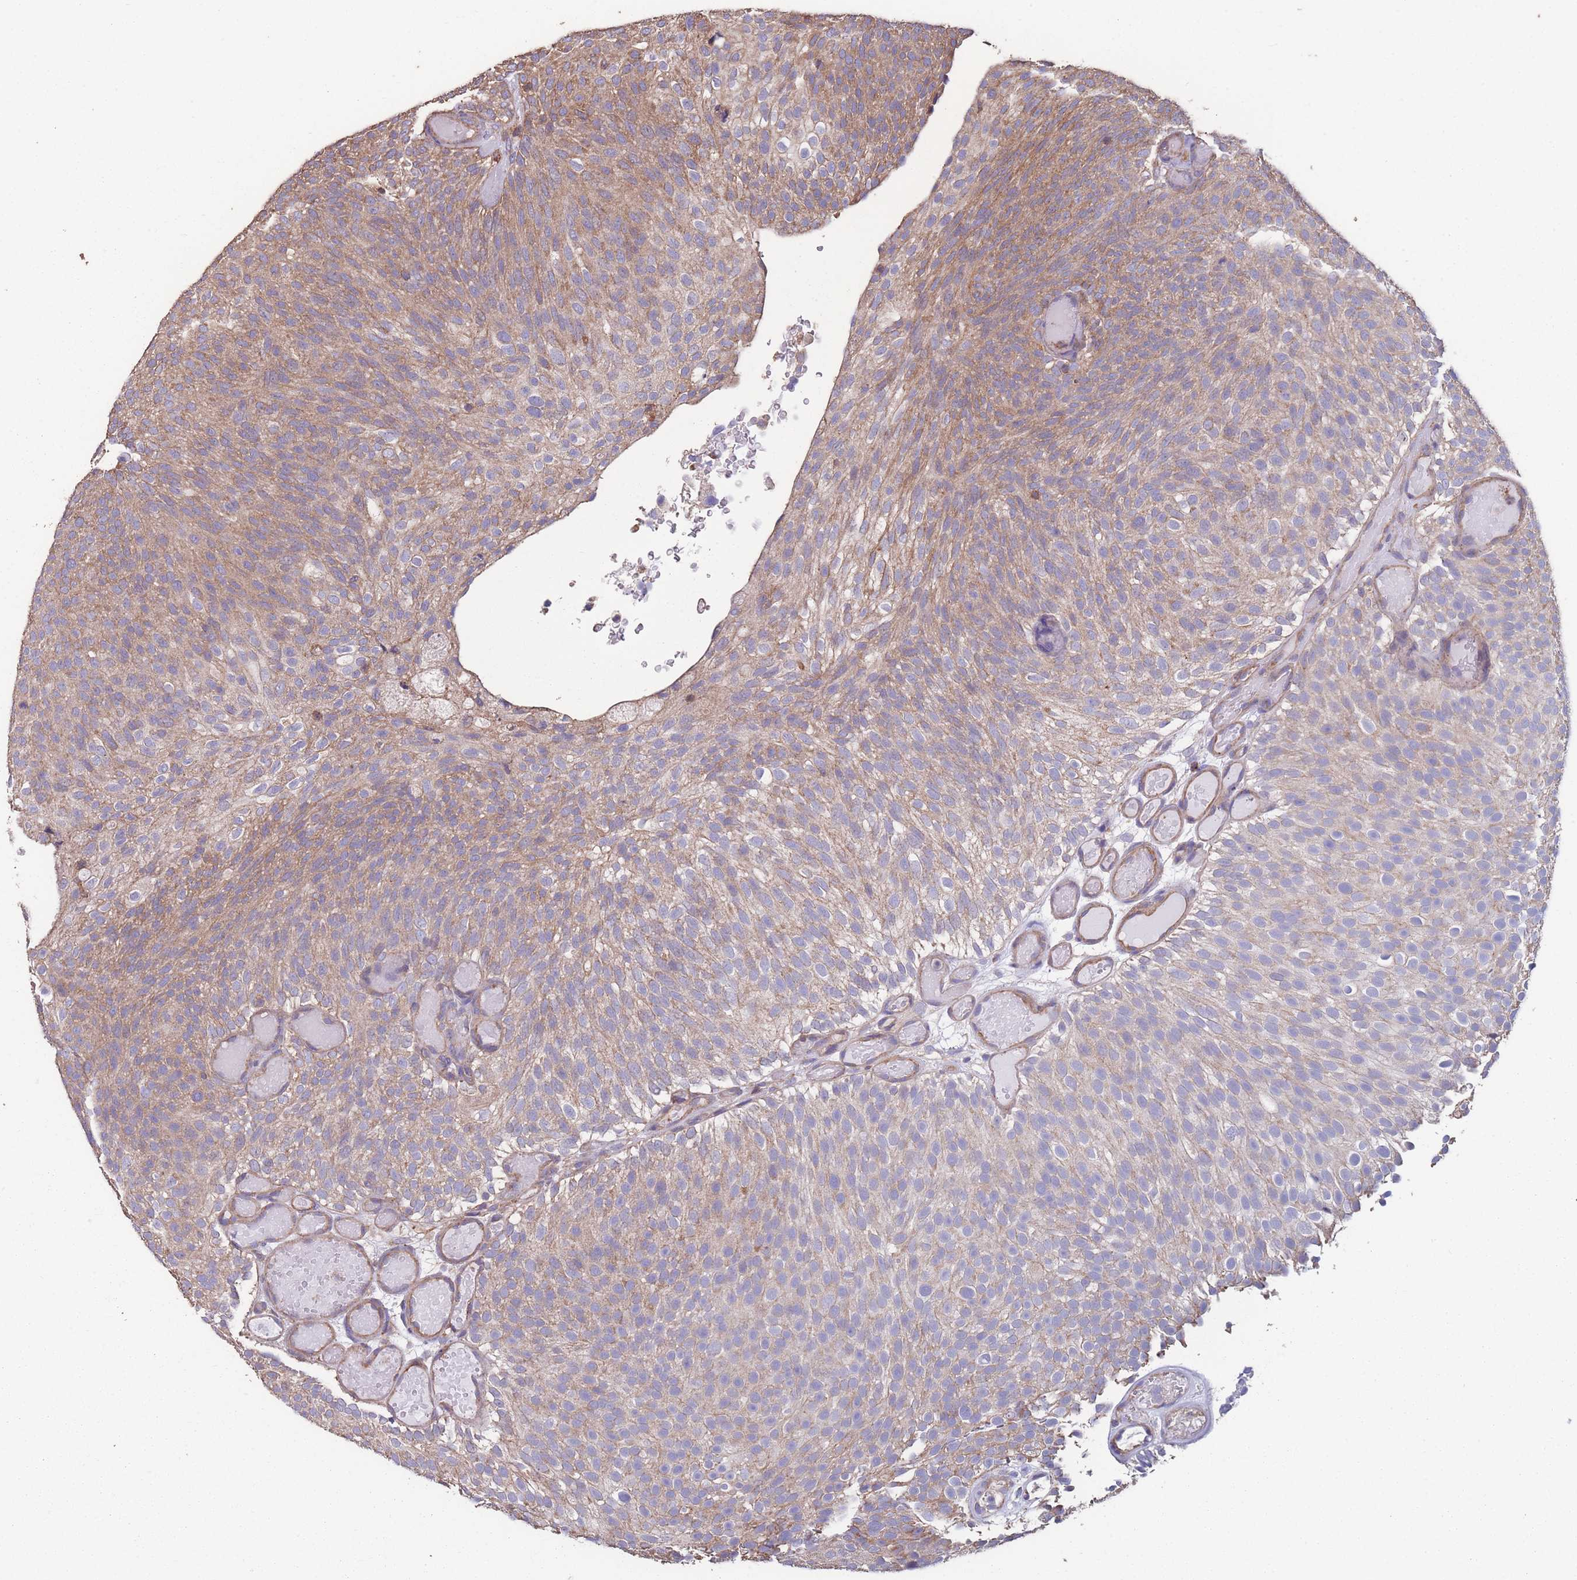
{"staining": {"intensity": "weak", "quantity": "25%-75%", "location": "cytoplasmic/membranous"}, "tissue": "urothelial cancer", "cell_type": "Tumor cells", "image_type": "cancer", "snomed": [{"axis": "morphology", "description": "Urothelial carcinoma, Low grade"}, {"axis": "topography", "description": "Urinary bladder"}], "caption": "An immunohistochemistry histopathology image of tumor tissue is shown. Protein staining in brown labels weak cytoplasmic/membranous positivity in low-grade urothelial carcinoma within tumor cells. (Brightfield microscopy of DAB IHC at high magnification).", "gene": "NUDT21", "patient": {"sex": "male", "age": 78}}